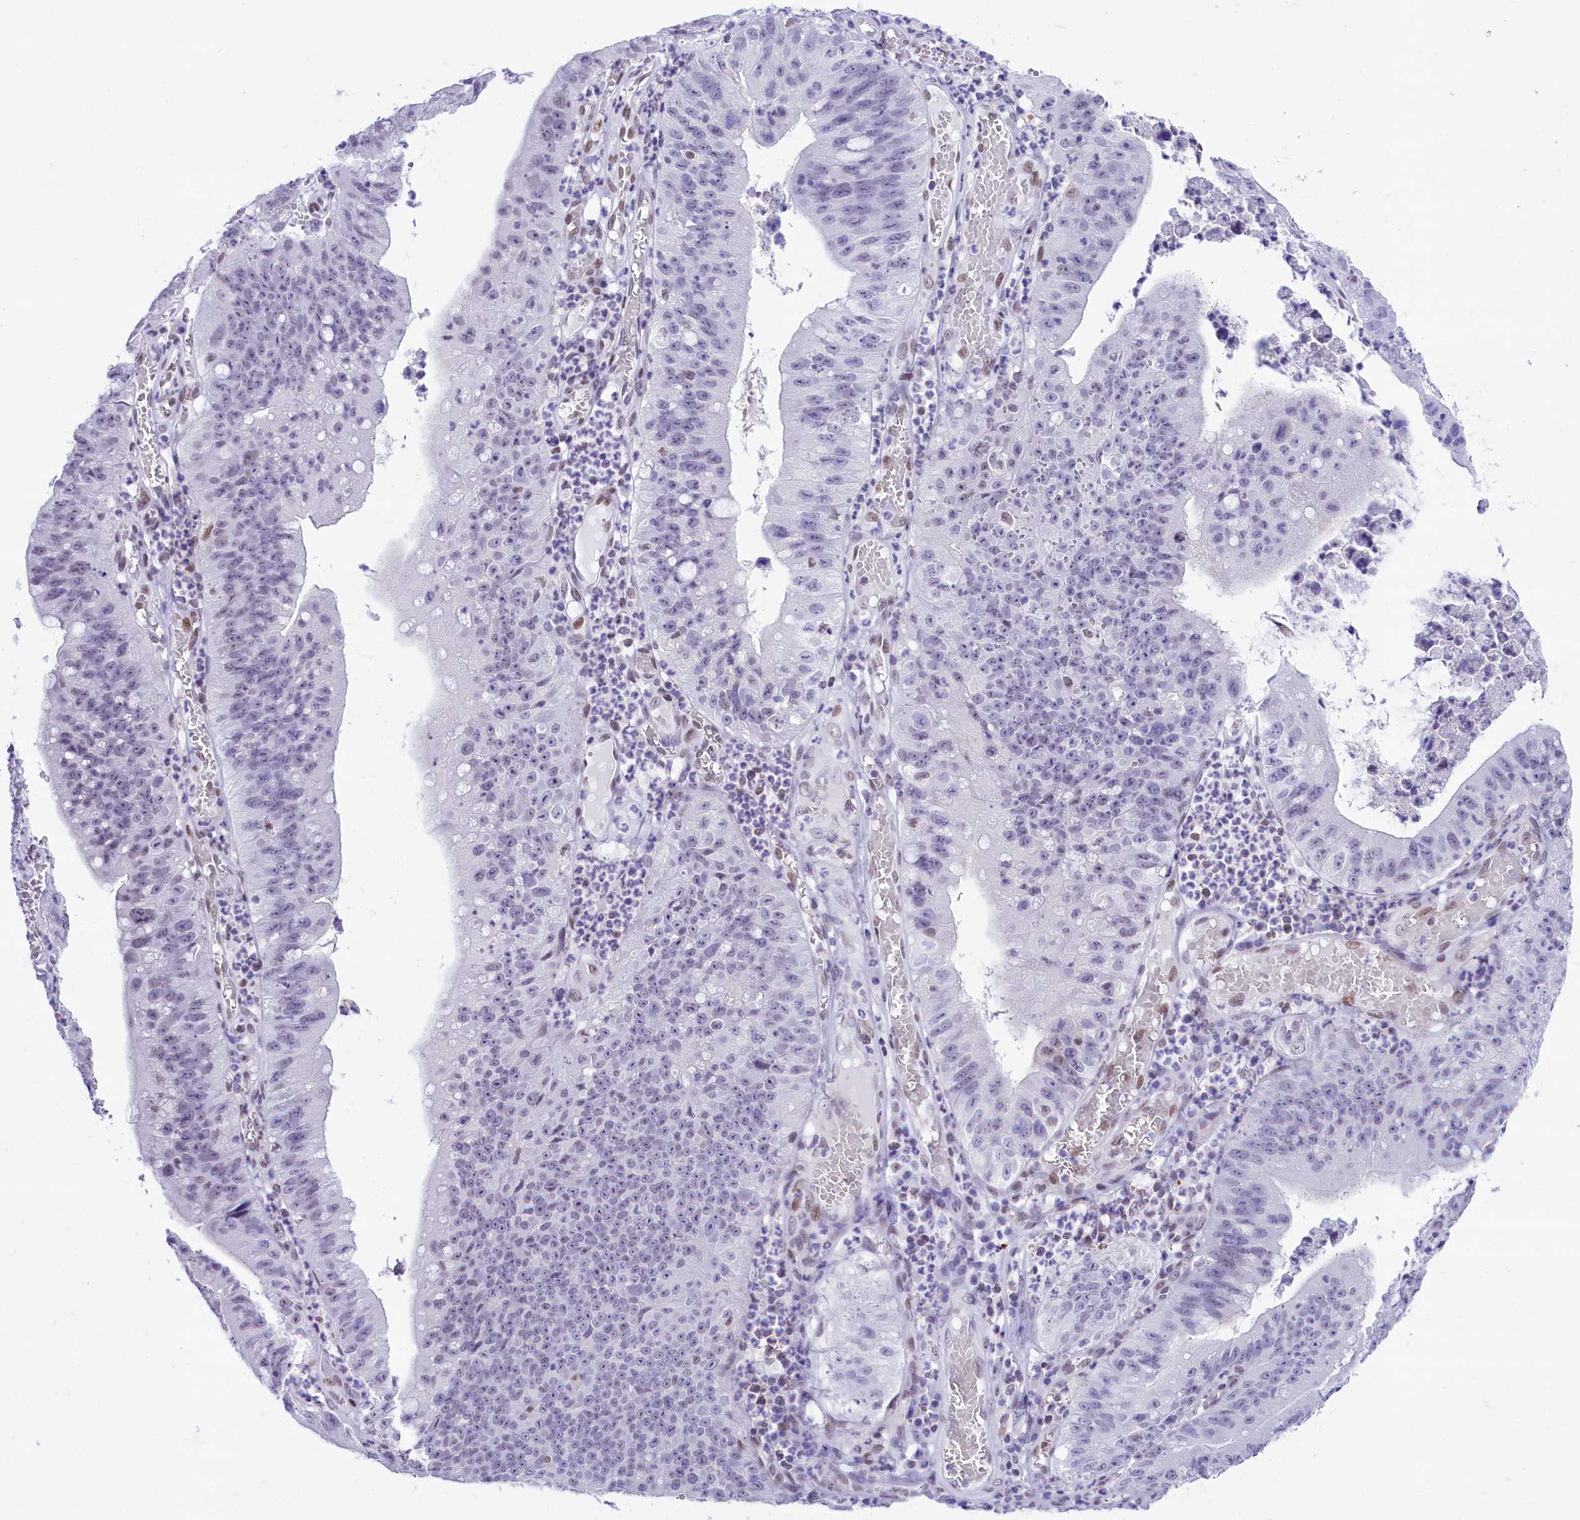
{"staining": {"intensity": "negative", "quantity": "none", "location": "none"}, "tissue": "stomach cancer", "cell_type": "Tumor cells", "image_type": "cancer", "snomed": [{"axis": "morphology", "description": "Adenocarcinoma, NOS"}, {"axis": "topography", "description": "Stomach"}], "caption": "Tumor cells show no significant protein positivity in stomach adenocarcinoma. Brightfield microscopy of immunohistochemistry stained with DAB (brown) and hematoxylin (blue), captured at high magnification.", "gene": "RPS6KB1", "patient": {"sex": "male", "age": 59}}